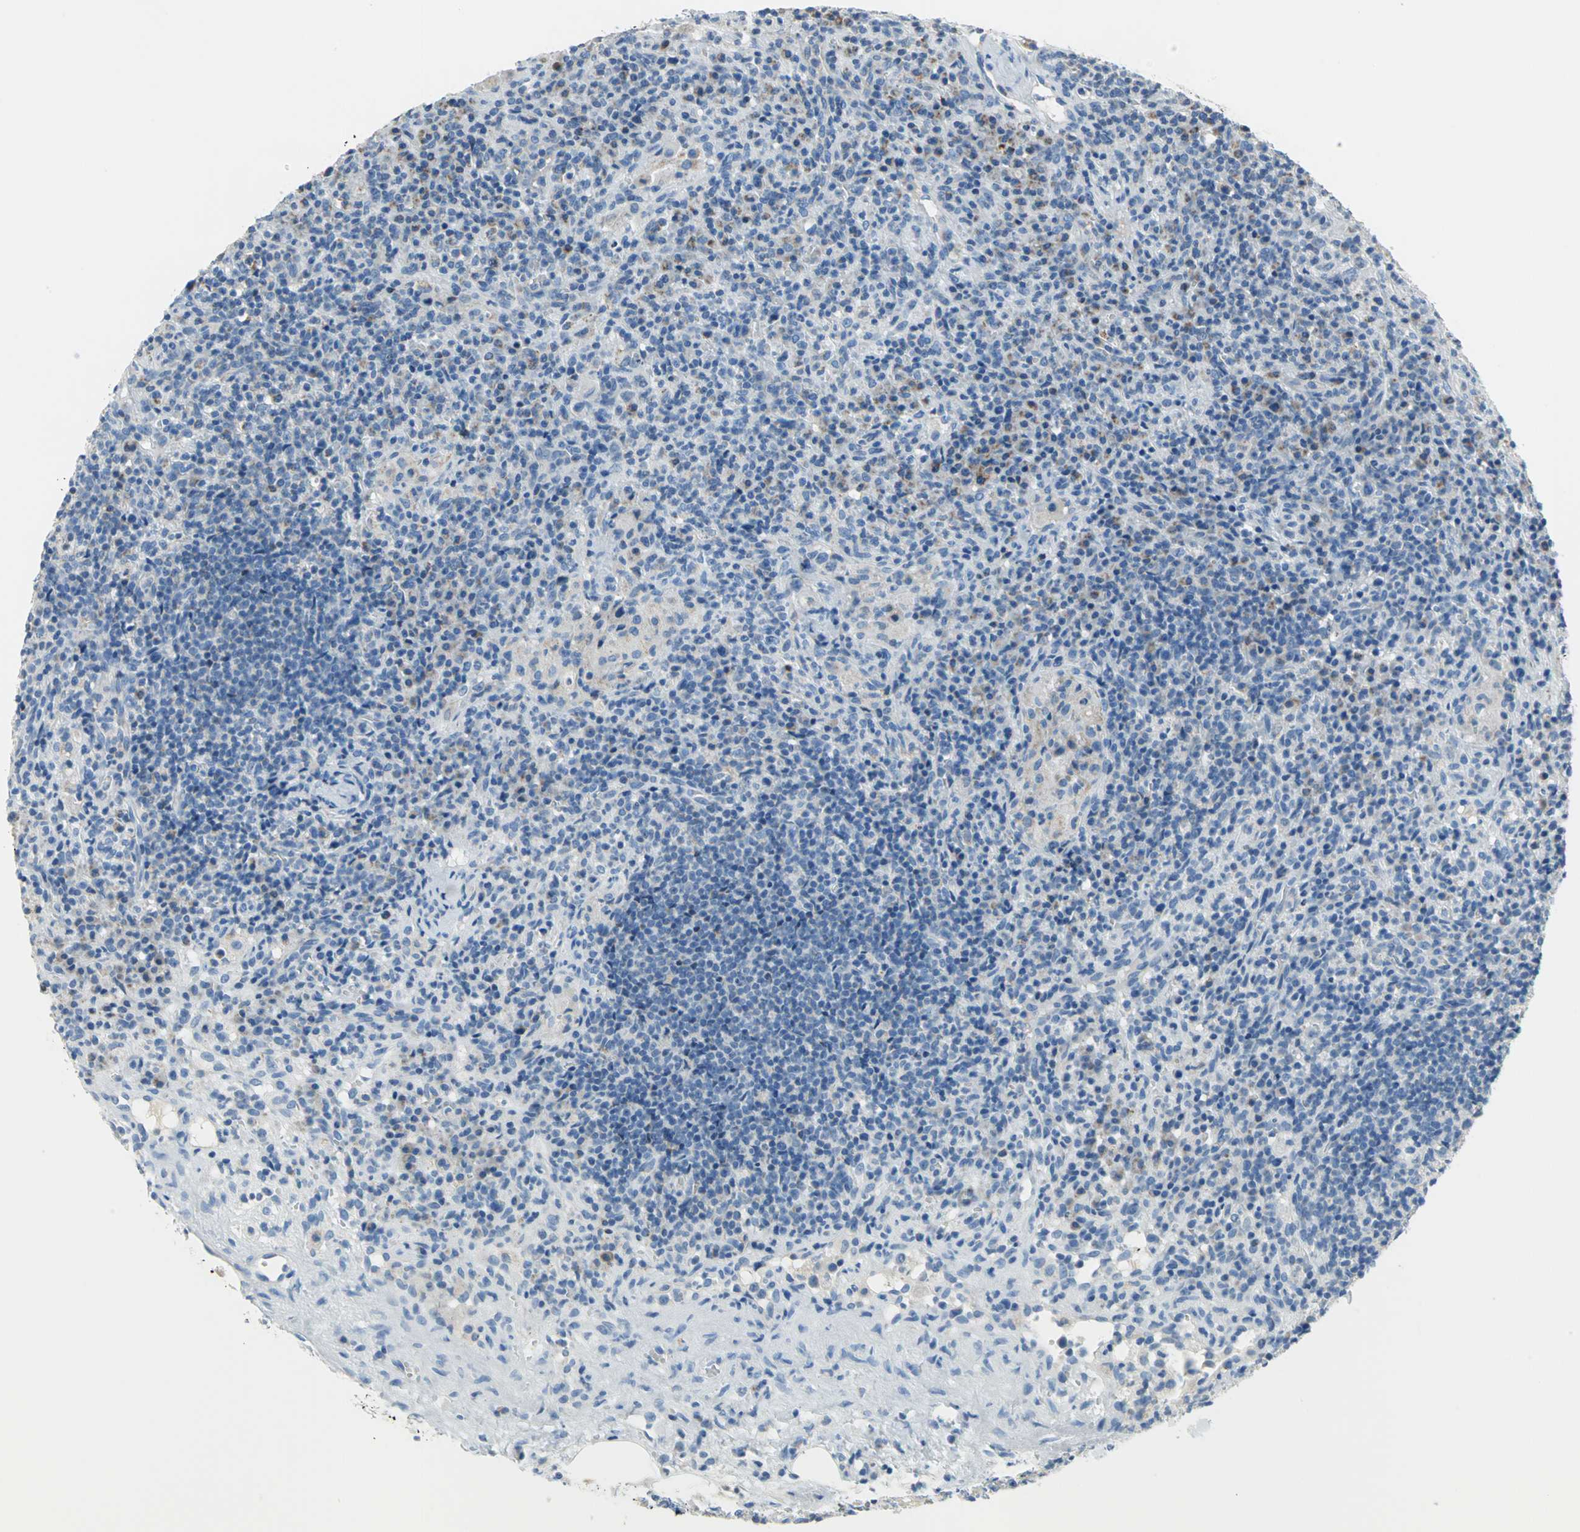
{"staining": {"intensity": "negative", "quantity": "none", "location": "none"}, "tissue": "lymphoma", "cell_type": "Tumor cells", "image_type": "cancer", "snomed": [{"axis": "morphology", "description": "Hodgkin's disease, NOS"}, {"axis": "topography", "description": "Lymph node"}], "caption": "This is a image of IHC staining of Hodgkin's disease, which shows no positivity in tumor cells.", "gene": "ALOX15", "patient": {"sex": "male", "age": 65}}